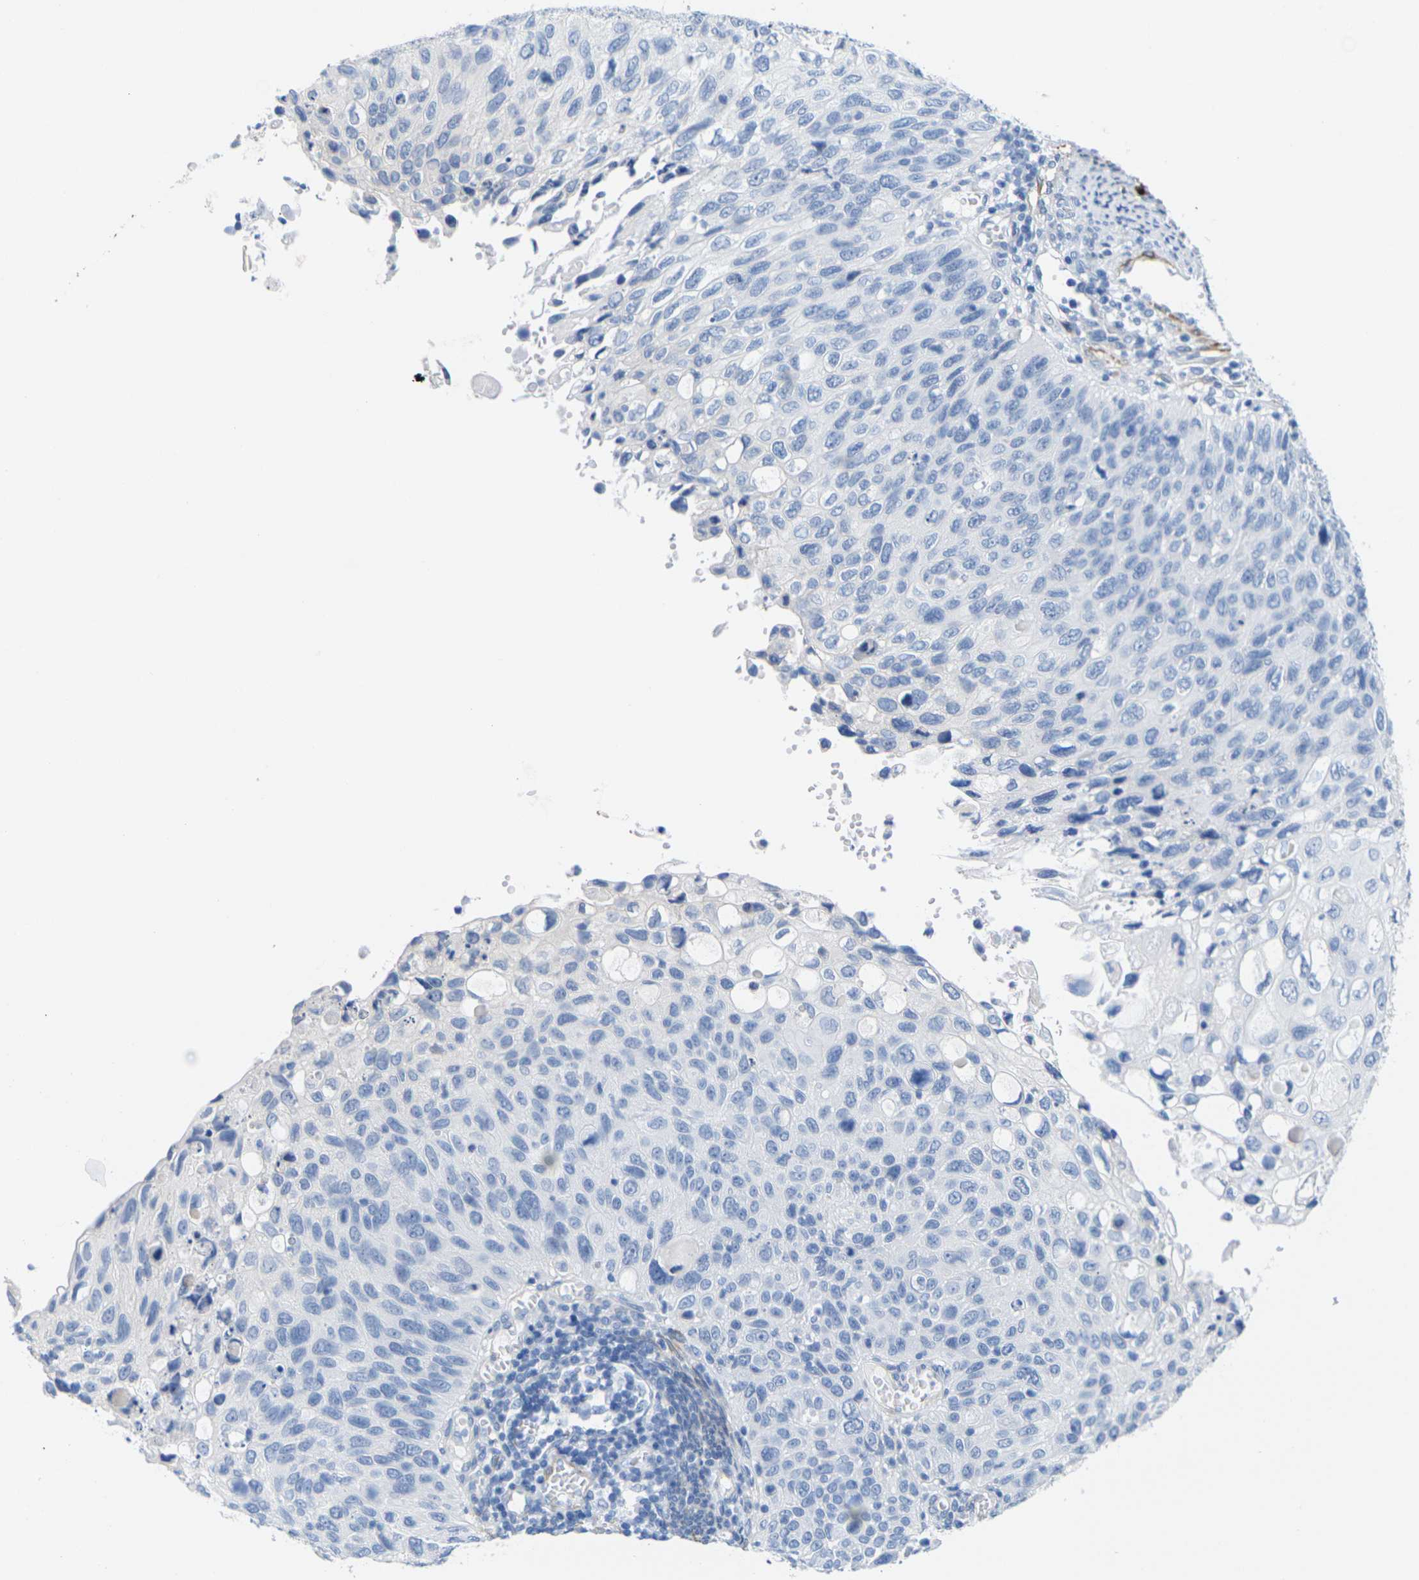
{"staining": {"intensity": "negative", "quantity": "none", "location": "none"}, "tissue": "cervical cancer", "cell_type": "Tumor cells", "image_type": "cancer", "snomed": [{"axis": "morphology", "description": "Squamous cell carcinoma, NOS"}, {"axis": "topography", "description": "Cervix"}], "caption": "High magnification brightfield microscopy of cervical cancer (squamous cell carcinoma) stained with DAB (3,3'-diaminobenzidine) (brown) and counterstained with hematoxylin (blue): tumor cells show no significant positivity. Nuclei are stained in blue.", "gene": "CNN1", "patient": {"sex": "female", "age": 70}}